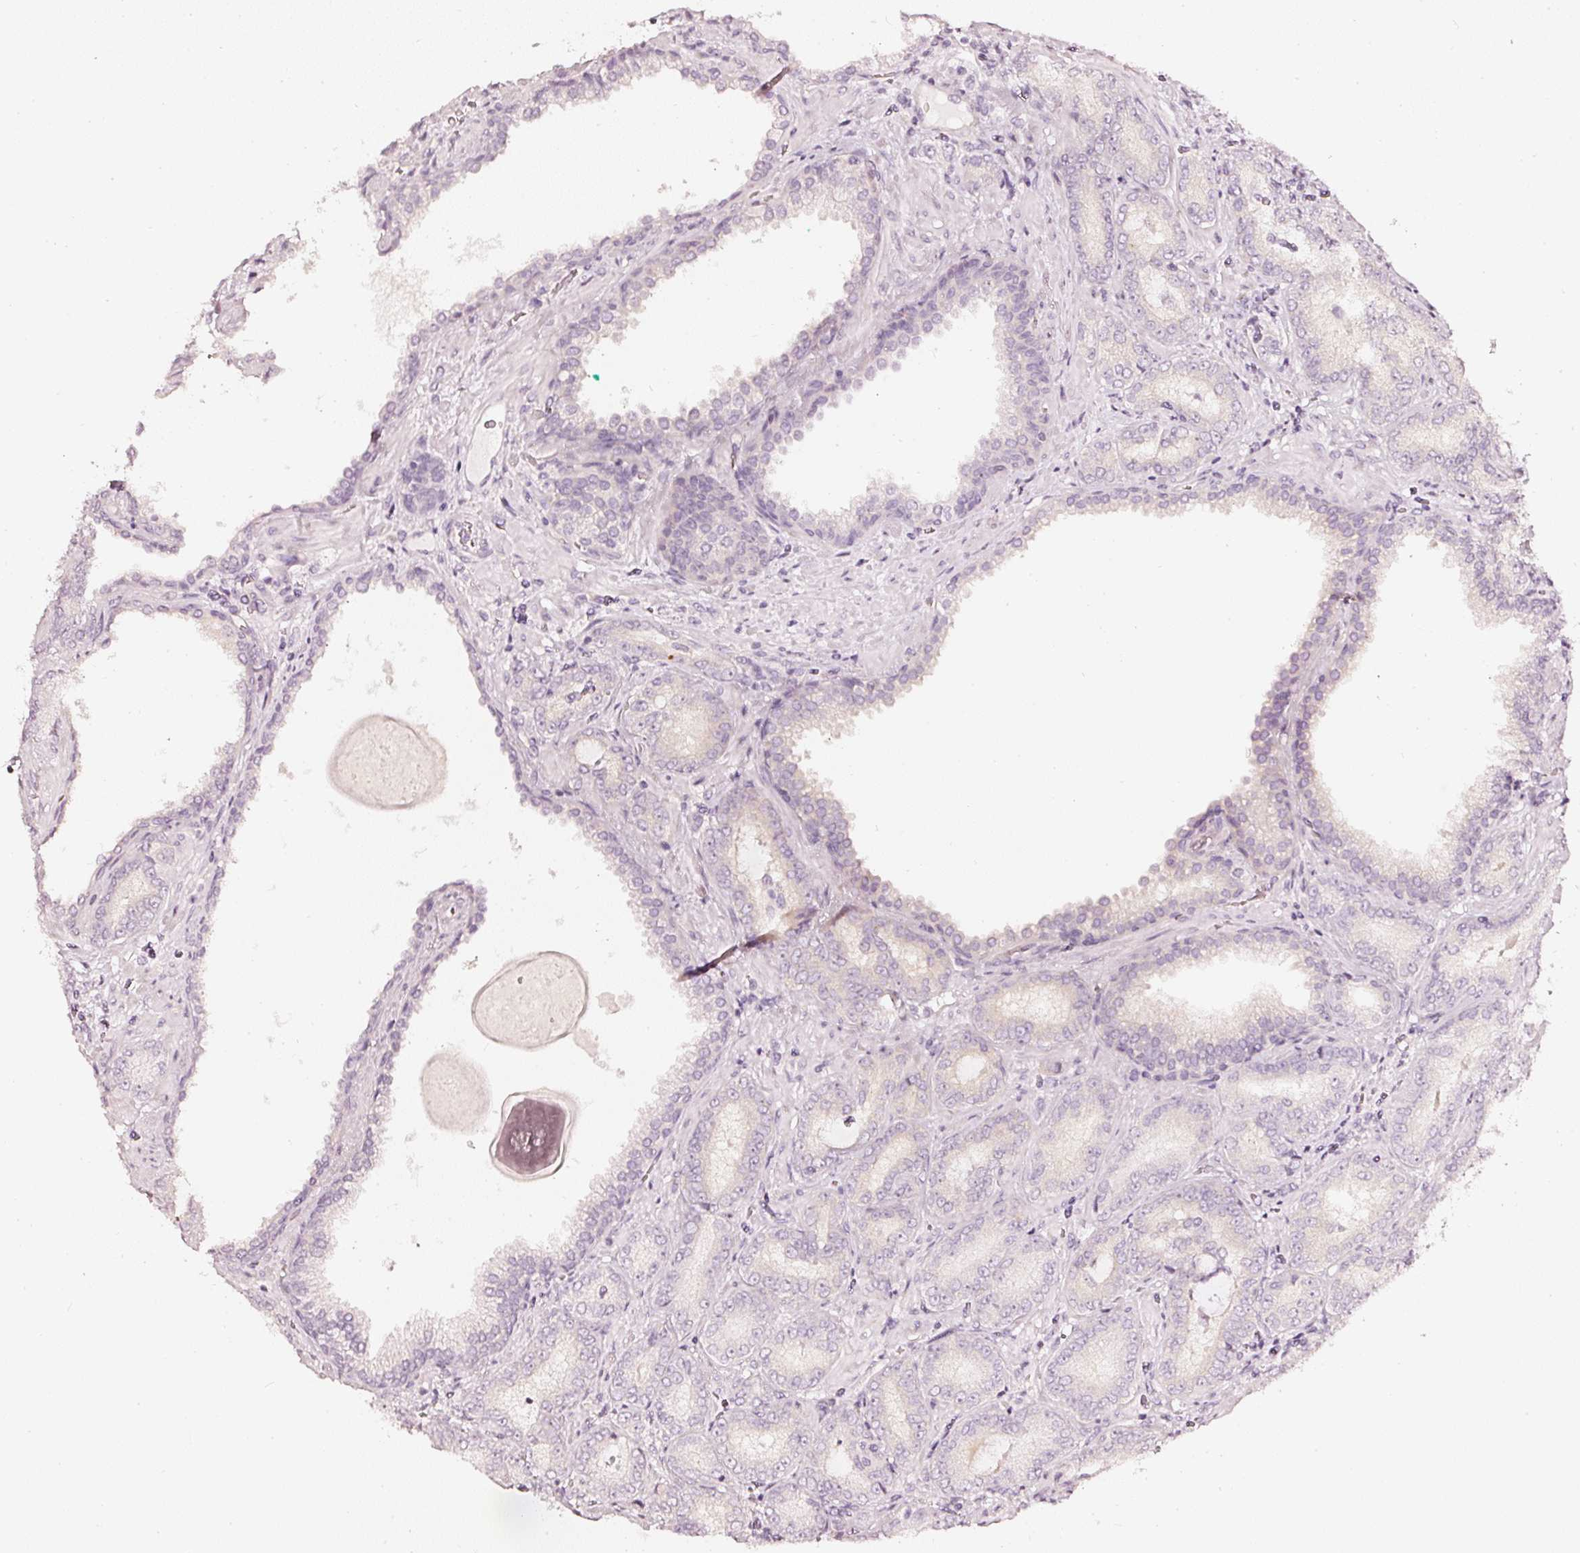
{"staining": {"intensity": "negative", "quantity": "none", "location": "none"}, "tissue": "prostate cancer", "cell_type": "Tumor cells", "image_type": "cancer", "snomed": [{"axis": "morphology", "description": "Adenocarcinoma, High grade"}, {"axis": "topography", "description": "Prostate"}], "caption": "Human prostate cancer stained for a protein using IHC shows no expression in tumor cells.", "gene": "CNP", "patient": {"sex": "male", "age": 72}}